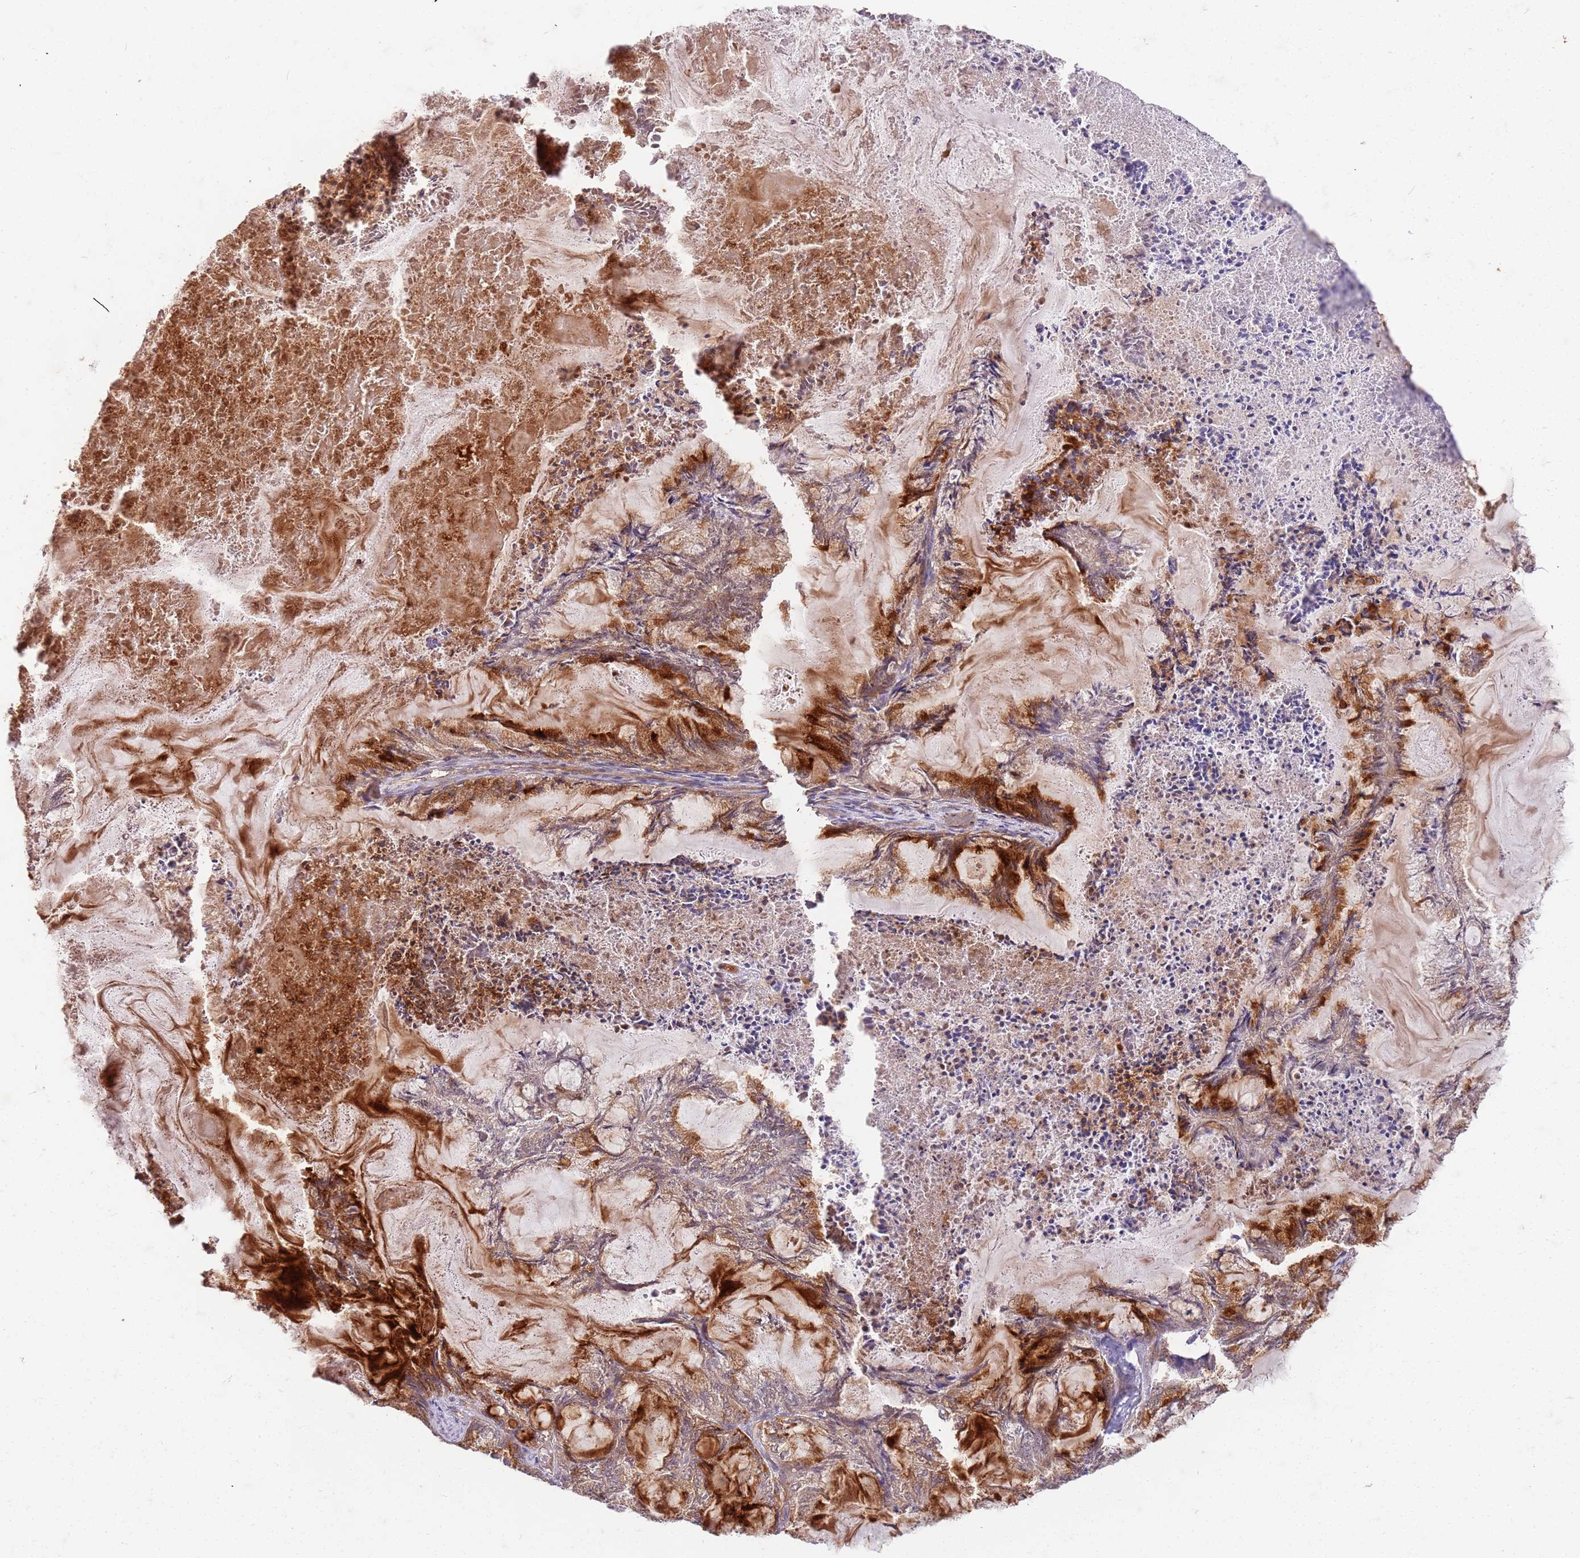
{"staining": {"intensity": "moderate", "quantity": ">75%", "location": "cytoplasmic/membranous"}, "tissue": "endometrial cancer", "cell_type": "Tumor cells", "image_type": "cancer", "snomed": [{"axis": "morphology", "description": "Adenocarcinoma, NOS"}, {"axis": "topography", "description": "Endometrium"}], "caption": "High-magnification brightfield microscopy of endometrial adenocarcinoma stained with DAB (3,3'-diaminobenzidine) (brown) and counterstained with hematoxylin (blue). tumor cells exhibit moderate cytoplasmic/membranous expression is present in approximately>75% of cells.", "gene": "UBE3A", "patient": {"sex": "female", "age": 86}}